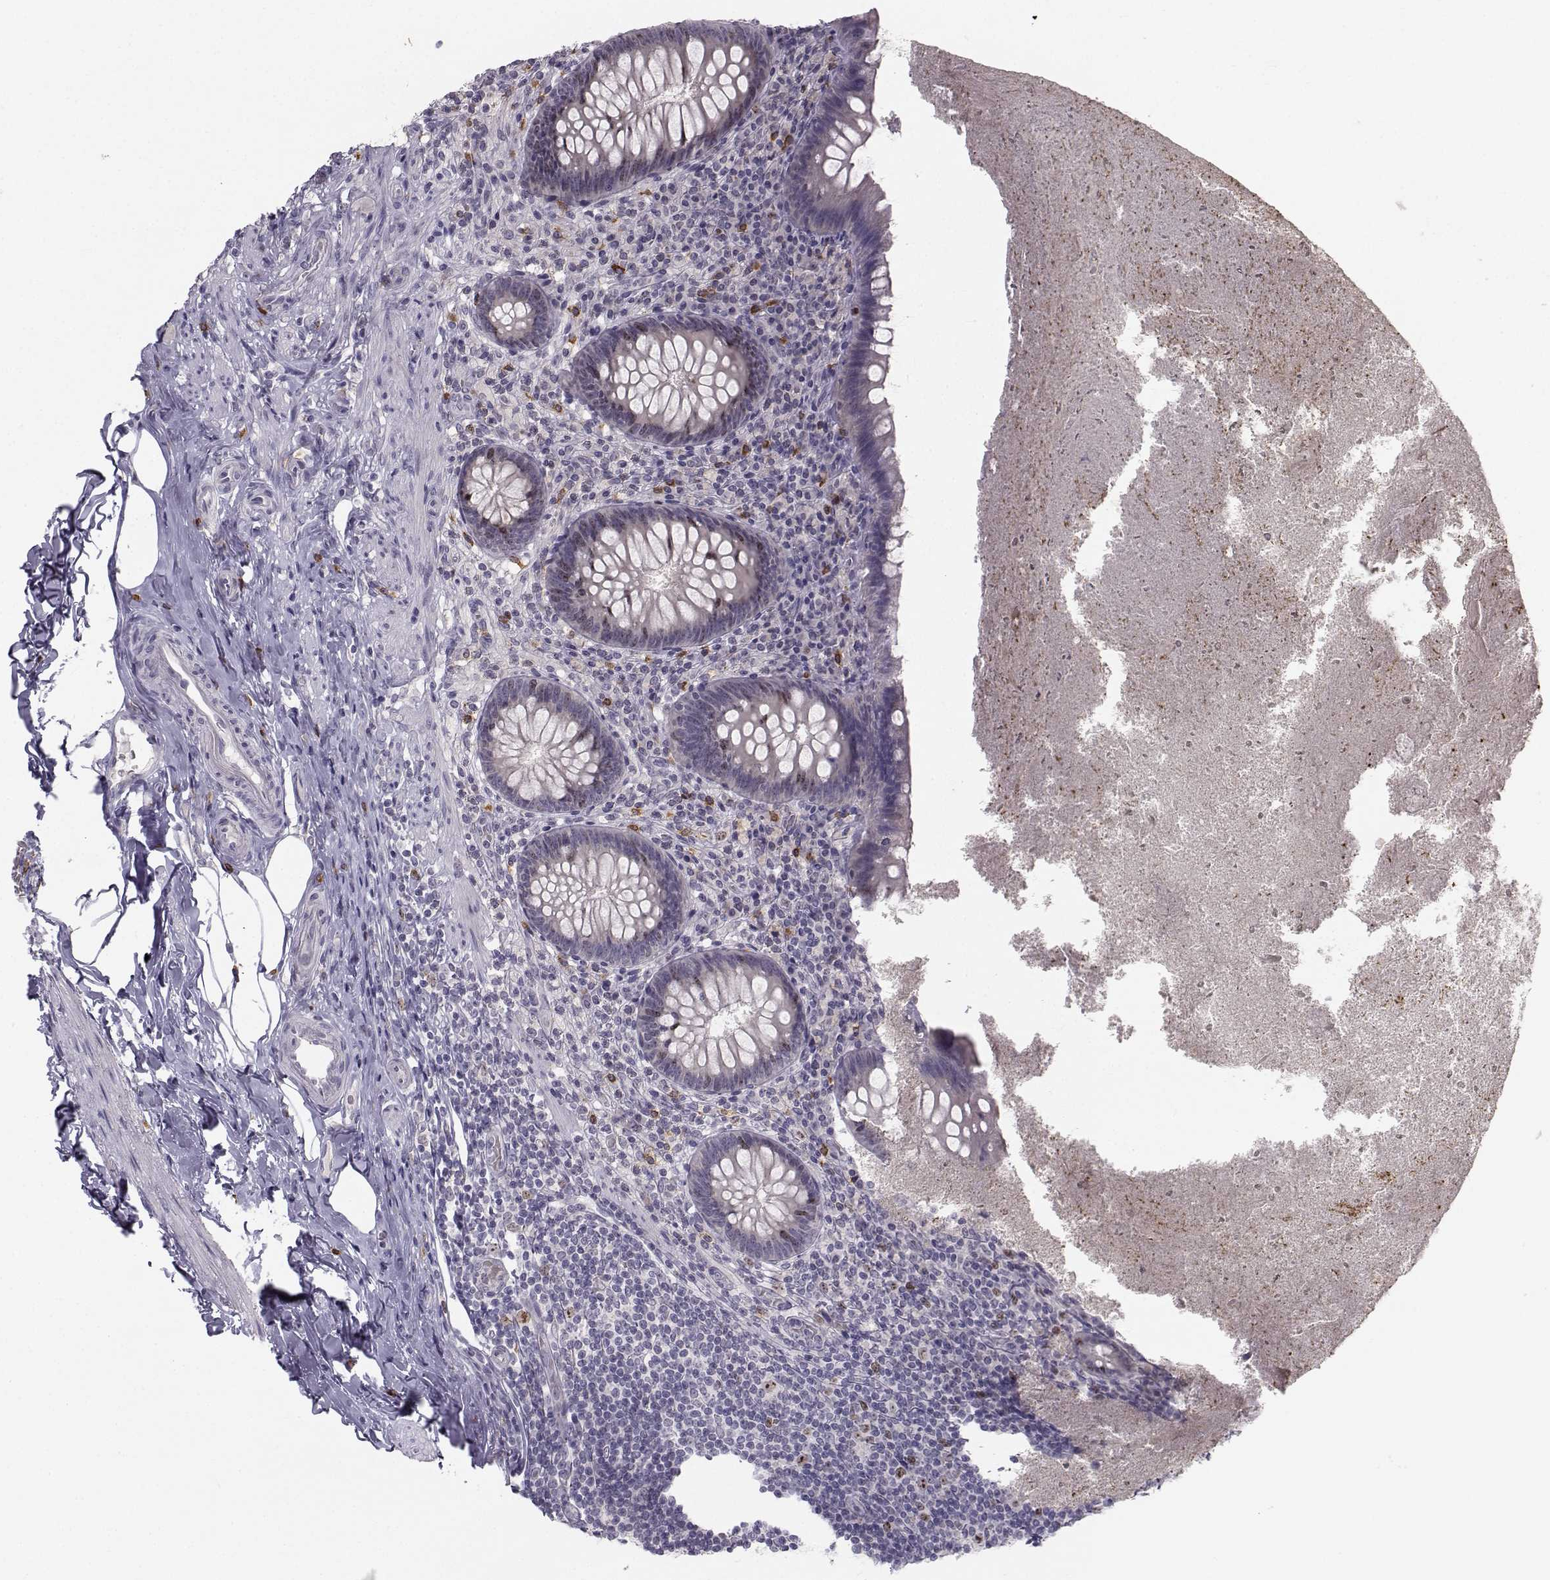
{"staining": {"intensity": "moderate", "quantity": "<25%", "location": "nuclear"}, "tissue": "appendix", "cell_type": "Glandular cells", "image_type": "normal", "snomed": [{"axis": "morphology", "description": "Normal tissue, NOS"}, {"axis": "topography", "description": "Appendix"}], "caption": "This micrograph displays immunohistochemistry (IHC) staining of unremarkable human appendix, with low moderate nuclear positivity in about <25% of glandular cells.", "gene": "LRP8", "patient": {"sex": "male", "age": 47}}